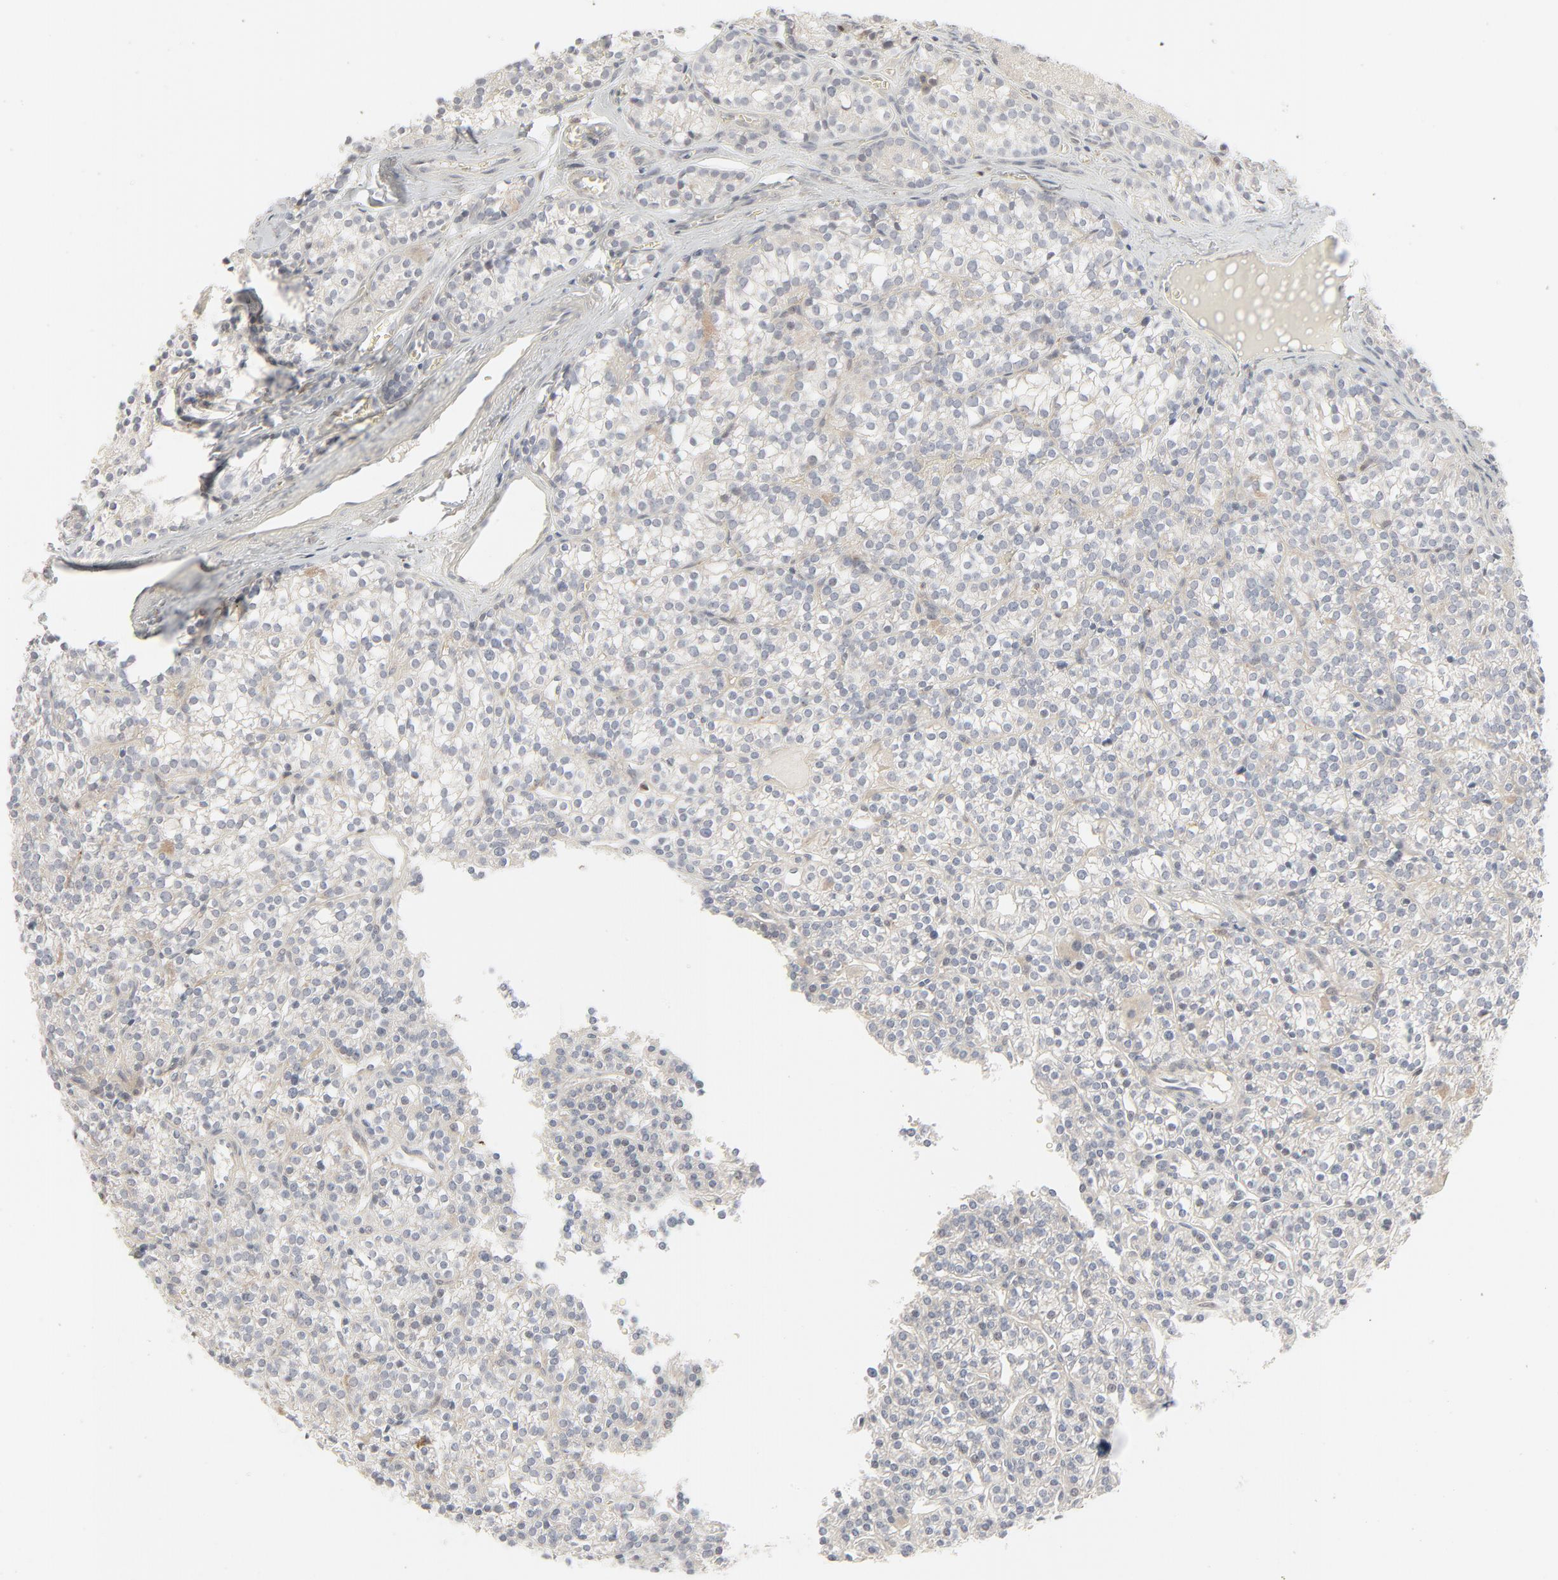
{"staining": {"intensity": "negative", "quantity": "none", "location": "none"}, "tissue": "parathyroid gland", "cell_type": "Glandular cells", "image_type": "normal", "snomed": [{"axis": "morphology", "description": "Normal tissue, NOS"}, {"axis": "topography", "description": "Parathyroid gland"}], "caption": "IHC micrograph of normal parathyroid gland: parathyroid gland stained with DAB (3,3'-diaminobenzidine) reveals no significant protein positivity in glandular cells. (DAB immunohistochemistry (IHC), high magnification).", "gene": "LGALS2", "patient": {"sex": "female", "age": 50}}